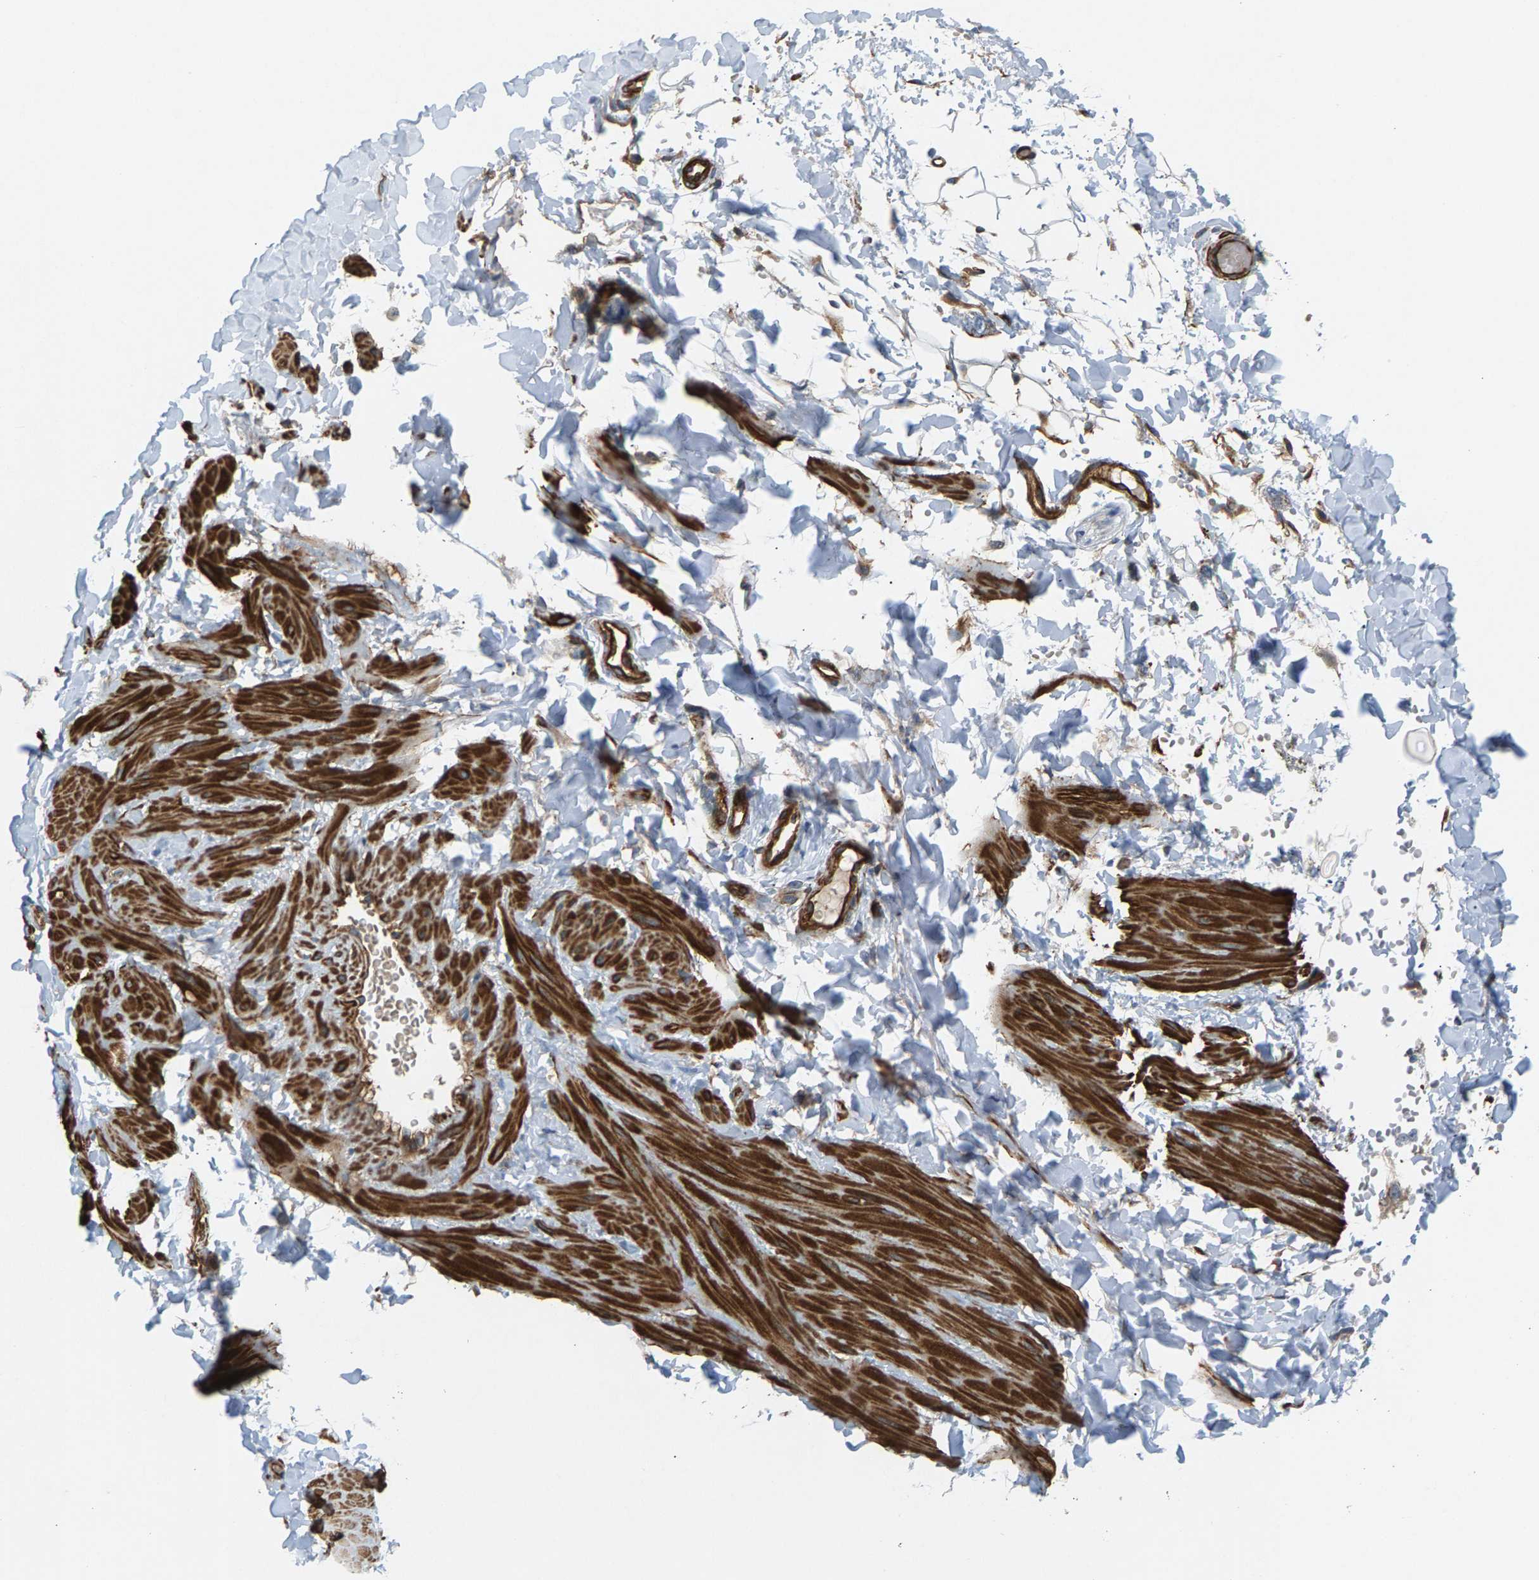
{"staining": {"intensity": "moderate", "quantity": ">75%", "location": "cytoplasmic/membranous"}, "tissue": "adipose tissue", "cell_type": "Adipocytes", "image_type": "normal", "snomed": [{"axis": "morphology", "description": "Normal tissue, NOS"}, {"axis": "topography", "description": "Adipose tissue"}, {"axis": "topography", "description": "Vascular tissue"}, {"axis": "topography", "description": "Peripheral nerve tissue"}], "caption": "Immunohistochemistry of unremarkable human adipose tissue reveals medium levels of moderate cytoplasmic/membranous staining in about >75% of adipocytes. Immunohistochemistry (ihc) stains the protein of interest in brown and the nuclei are stained blue.", "gene": "PDCL", "patient": {"sex": "male", "age": 25}}